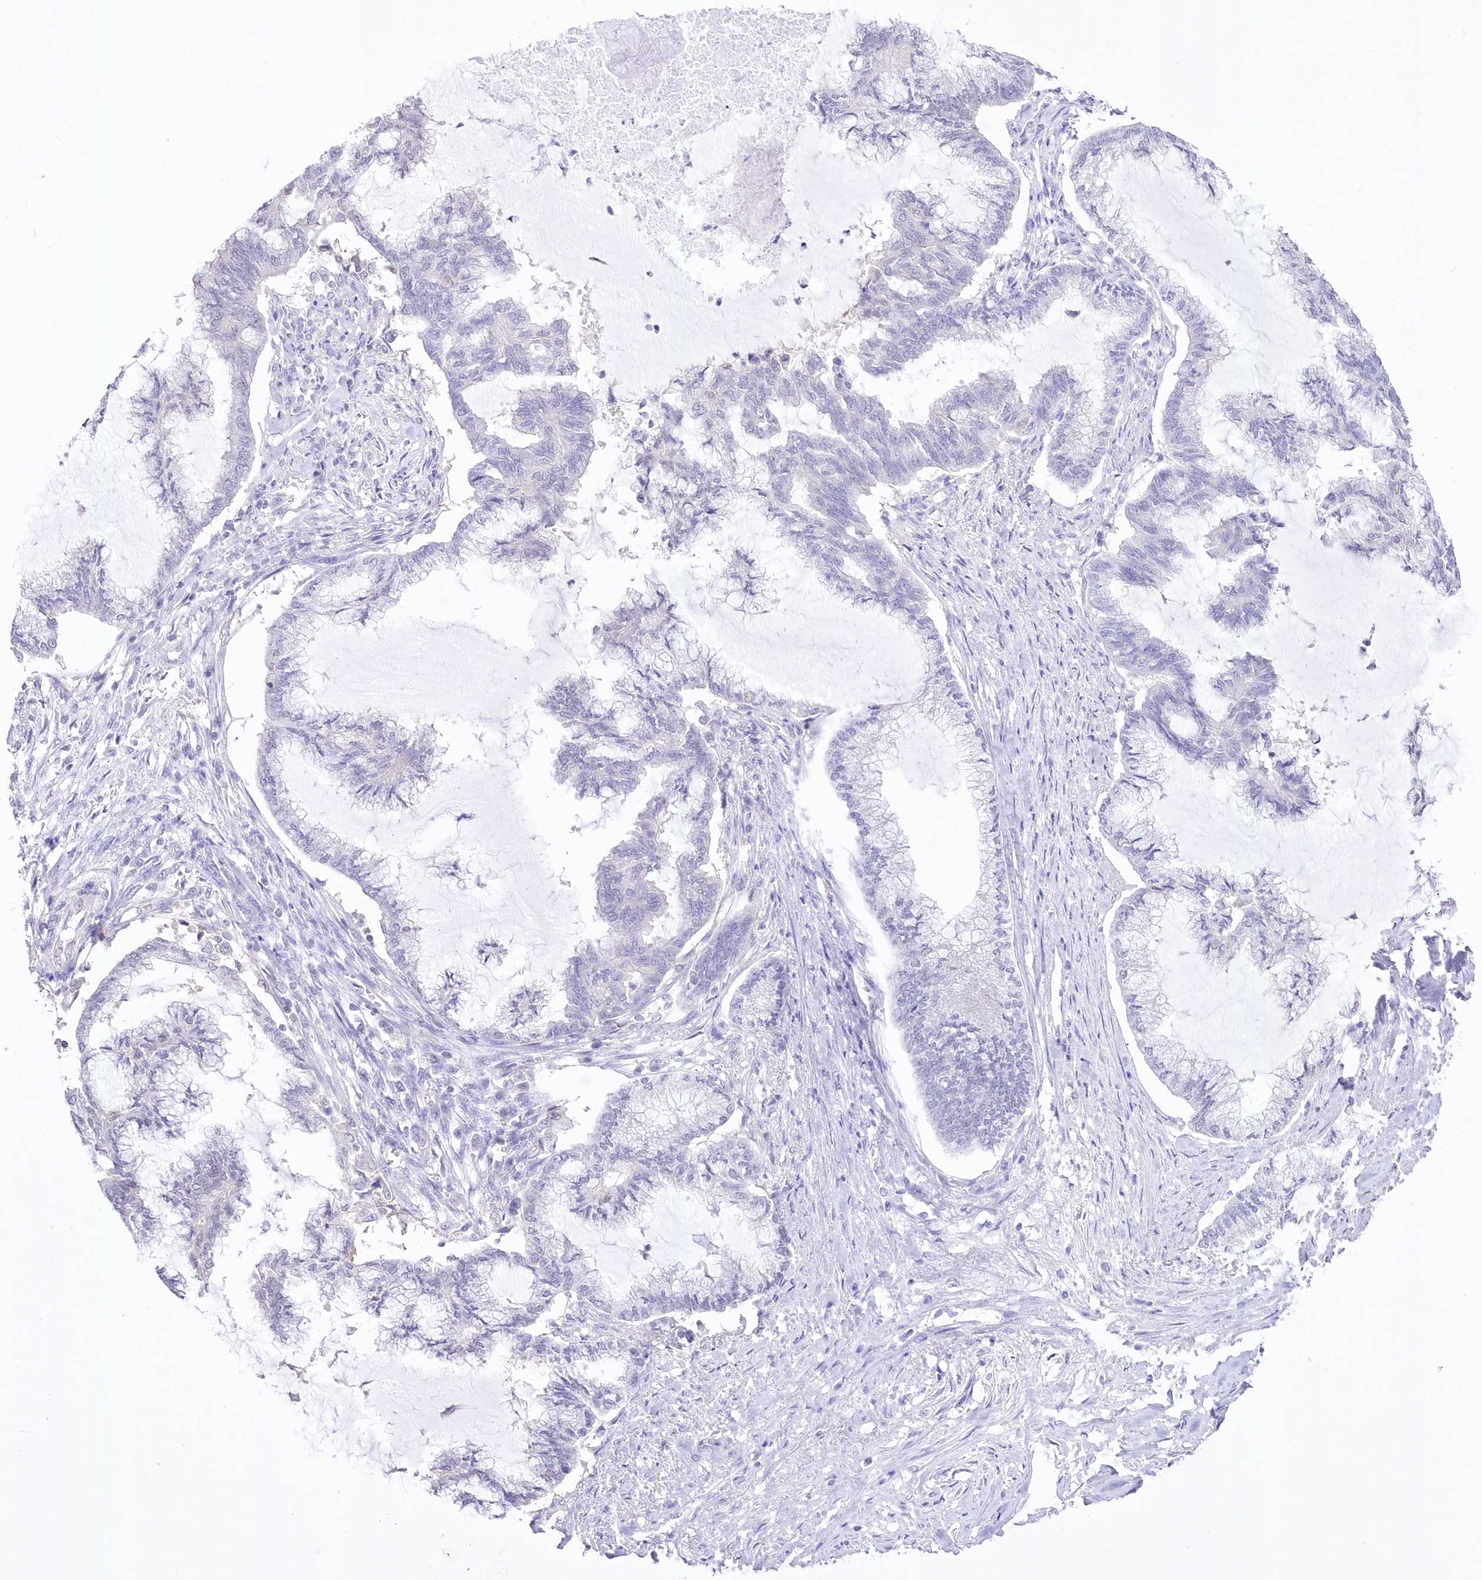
{"staining": {"intensity": "negative", "quantity": "none", "location": "none"}, "tissue": "endometrial cancer", "cell_type": "Tumor cells", "image_type": "cancer", "snomed": [{"axis": "morphology", "description": "Adenocarcinoma, NOS"}, {"axis": "topography", "description": "Endometrium"}], "caption": "Histopathology image shows no protein positivity in tumor cells of endometrial cancer tissue. The staining was performed using DAB (3,3'-diaminobenzidine) to visualize the protein expression in brown, while the nuclei were stained in blue with hematoxylin (Magnification: 20x).", "gene": "UBA6", "patient": {"sex": "female", "age": 86}}